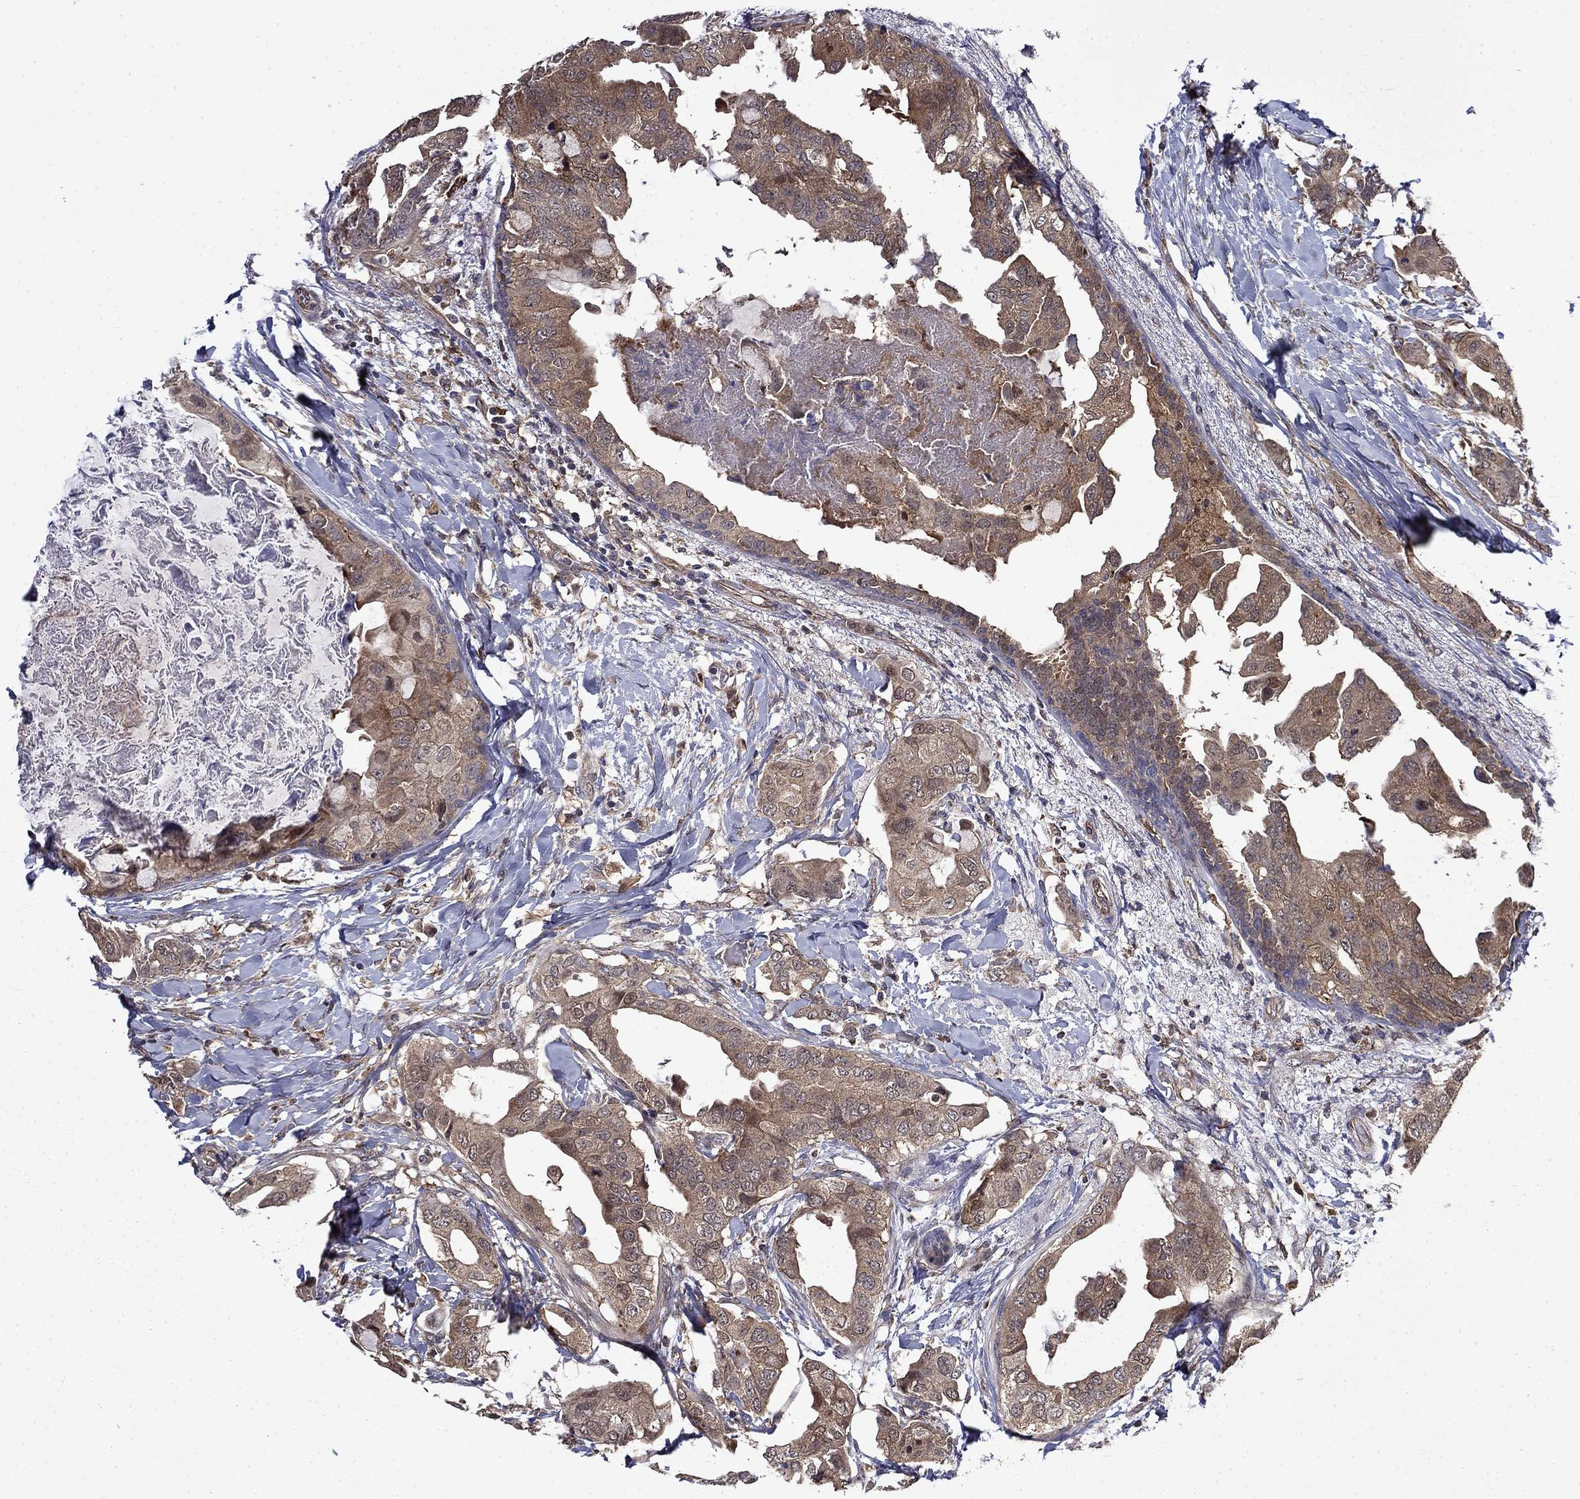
{"staining": {"intensity": "moderate", "quantity": ">75%", "location": "cytoplasmic/membranous"}, "tissue": "breast cancer", "cell_type": "Tumor cells", "image_type": "cancer", "snomed": [{"axis": "morphology", "description": "Normal tissue, NOS"}, {"axis": "morphology", "description": "Duct carcinoma"}, {"axis": "topography", "description": "Breast"}], "caption": "Immunohistochemistry (IHC) of human breast intraductal carcinoma shows medium levels of moderate cytoplasmic/membranous expression in about >75% of tumor cells. (Stains: DAB in brown, nuclei in blue, Microscopy: brightfield microscopy at high magnification).", "gene": "TPMT", "patient": {"sex": "female", "age": 40}}